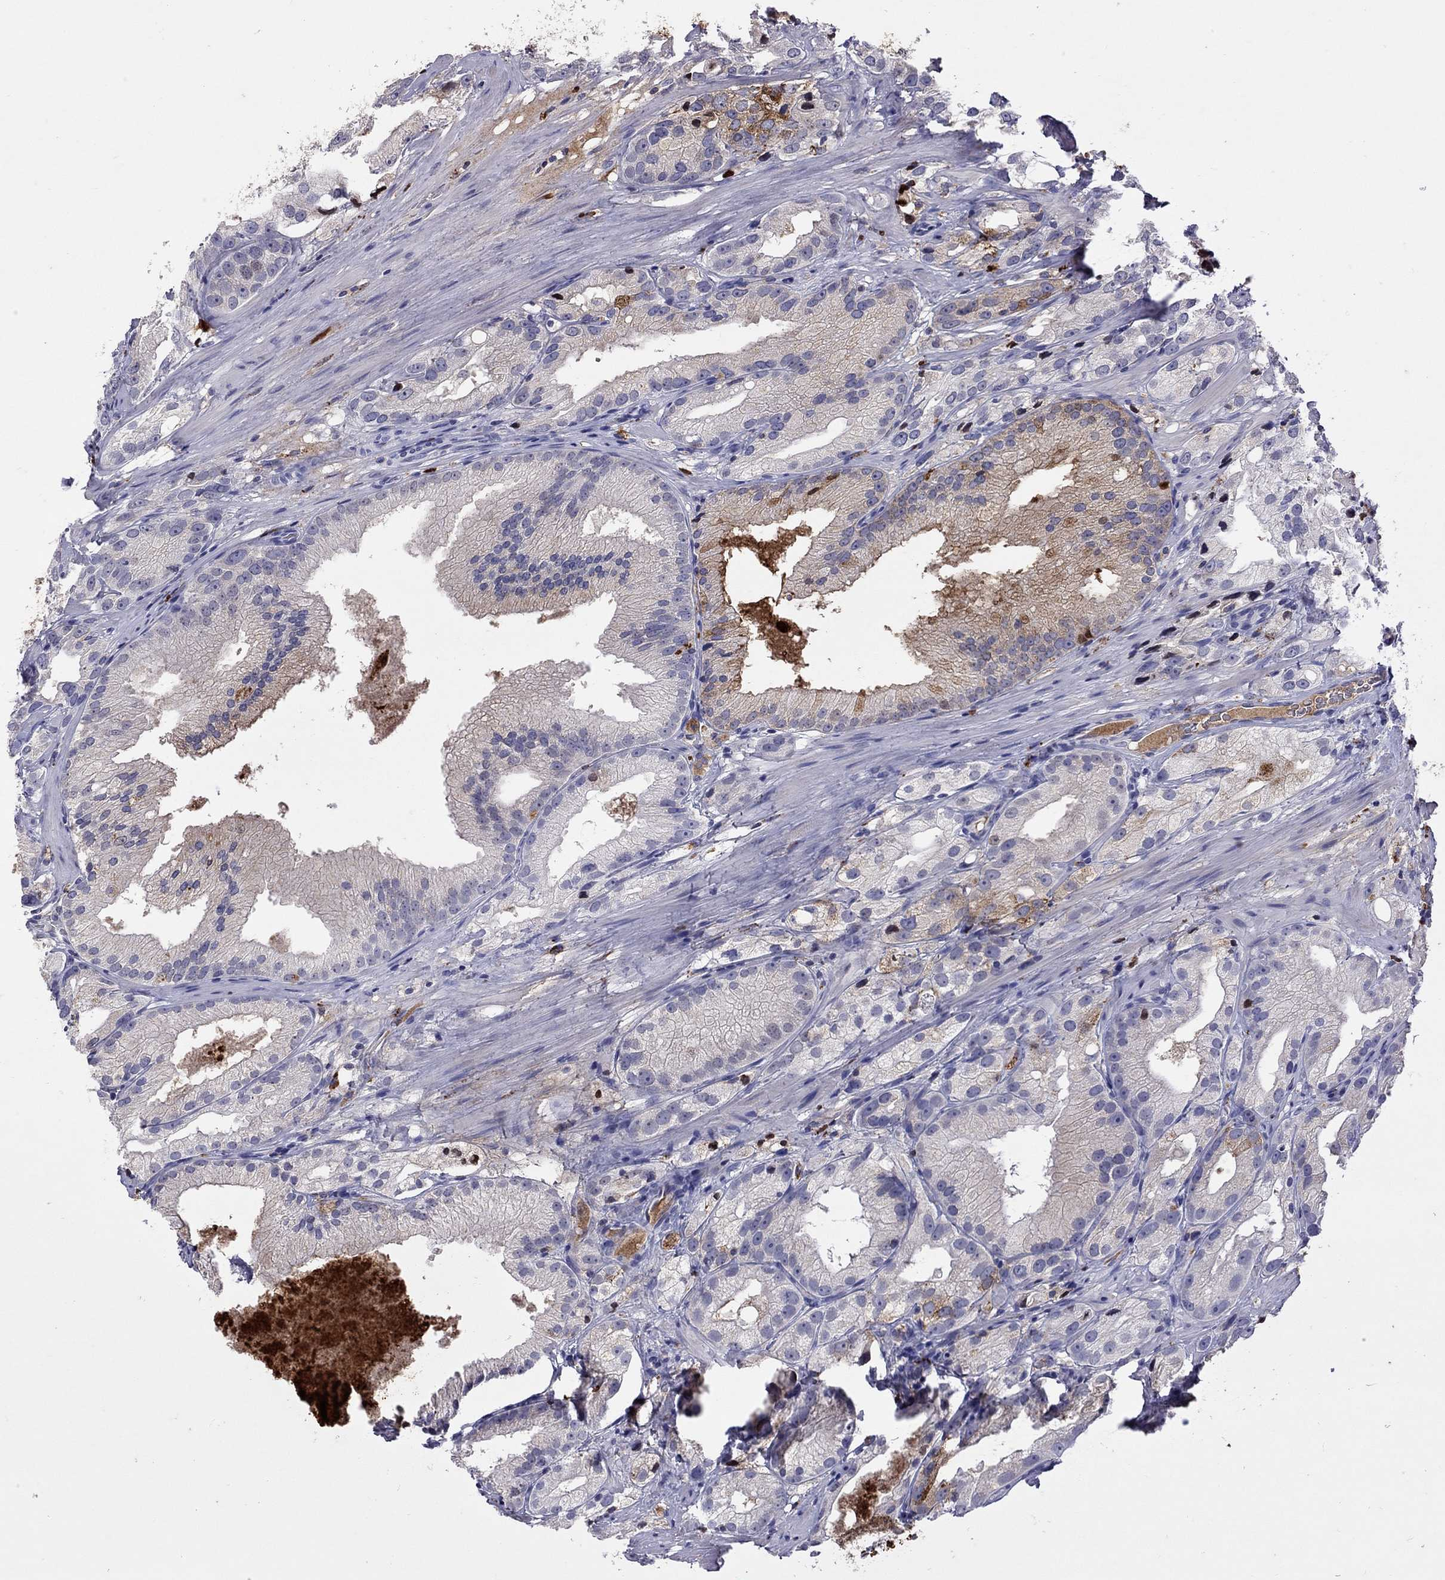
{"staining": {"intensity": "moderate", "quantity": "<25%", "location": "cytoplasmic/membranous"}, "tissue": "prostate cancer", "cell_type": "Tumor cells", "image_type": "cancer", "snomed": [{"axis": "morphology", "description": "Adenocarcinoma, High grade"}, {"axis": "topography", "description": "Prostate and seminal vesicle, NOS"}], "caption": "Immunohistochemistry (IHC) (DAB (3,3'-diaminobenzidine)) staining of human high-grade adenocarcinoma (prostate) displays moderate cytoplasmic/membranous protein staining in approximately <25% of tumor cells. The protein of interest is shown in brown color, while the nuclei are stained blue.", "gene": "SERPINA3", "patient": {"sex": "male", "age": 62}}